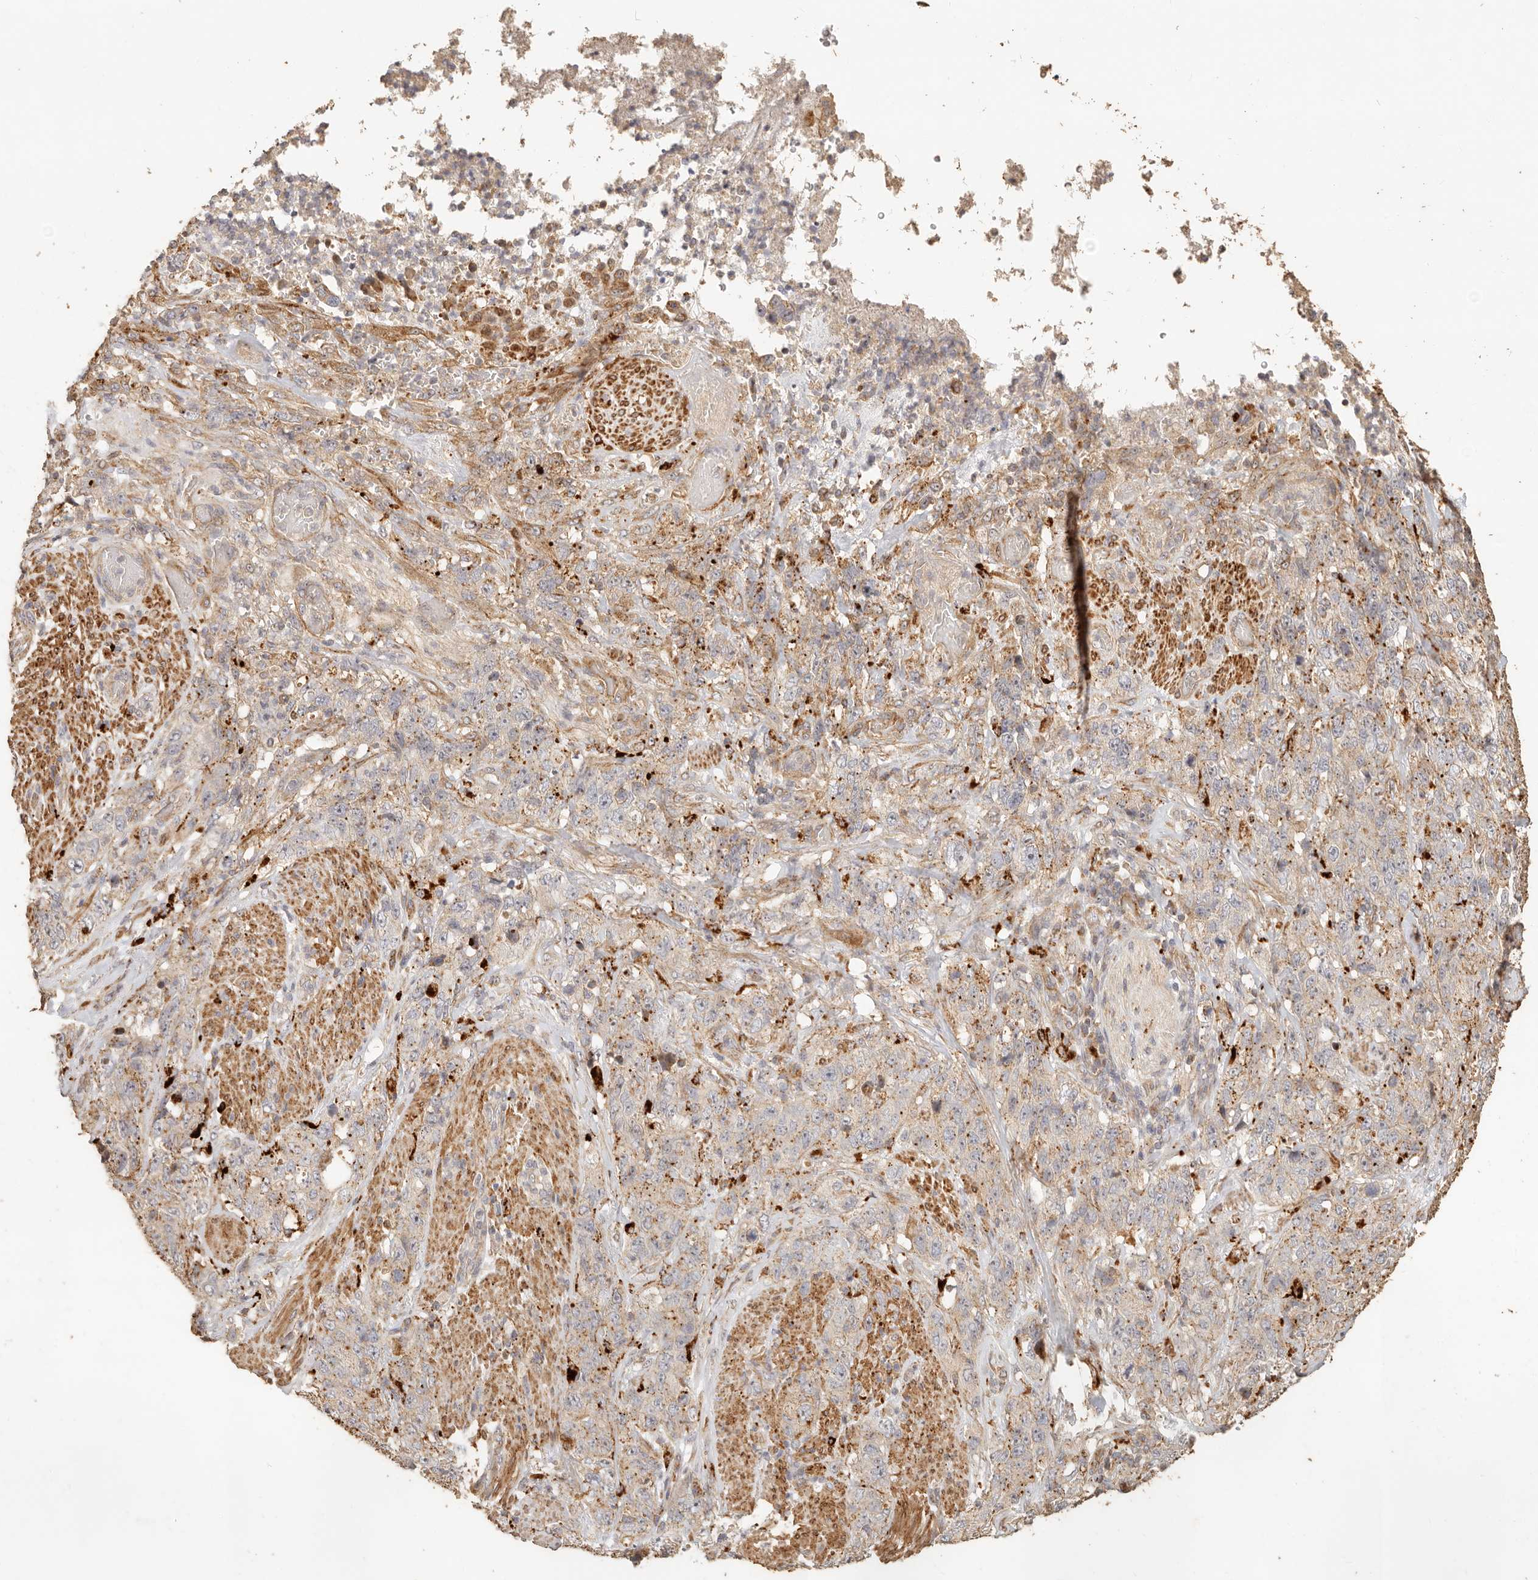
{"staining": {"intensity": "moderate", "quantity": ">75%", "location": "cytoplasmic/membranous"}, "tissue": "stomach cancer", "cell_type": "Tumor cells", "image_type": "cancer", "snomed": [{"axis": "morphology", "description": "Adenocarcinoma, NOS"}, {"axis": "topography", "description": "Stomach"}], "caption": "Protein staining displays moderate cytoplasmic/membranous expression in approximately >75% of tumor cells in stomach cancer (adenocarcinoma). The staining was performed using DAB, with brown indicating positive protein expression. Nuclei are stained blue with hematoxylin.", "gene": "PTPN22", "patient": {"sex": "male", "age": 48}}